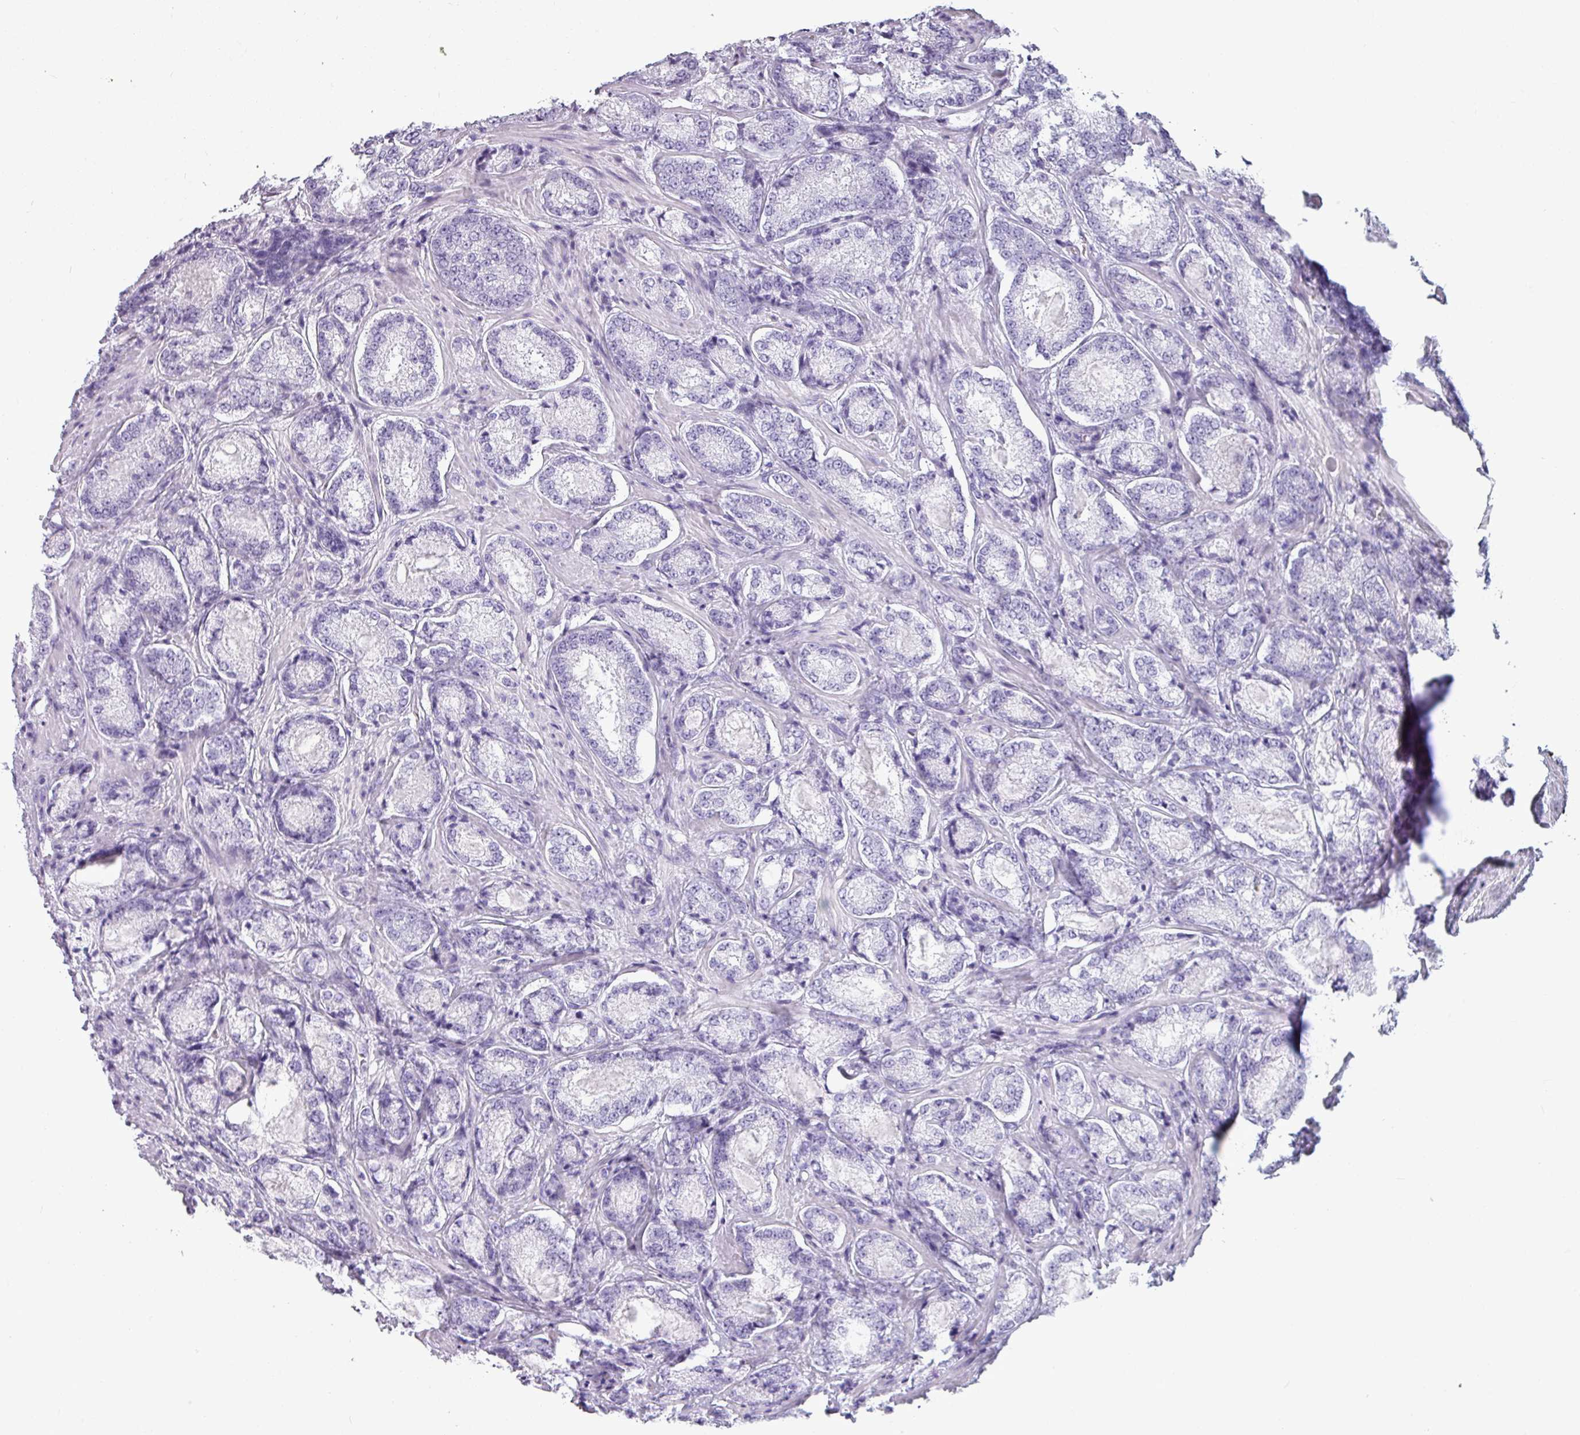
{"staining": {"intensity": "negative", "quantity": "none", "location": "none"}, "tissue": "prostate cancer", "cell_type": "Tumor cells", "image_type": "cancer", "snomed": [{"axis": "morphology", "description": "Adenocarcinoma, Low grade"}, {"axis": "topography", "description": "Prostate"}], "caption": "The immunohistochemistry (IHC) photomicrograph has no significant expression in tumor cells of prostate low-grade adenocarcinoma tissue. Nuclei are stained in blue.", "gene": "CRYBB2", "patient": {"sex": "male", "age": 74}}